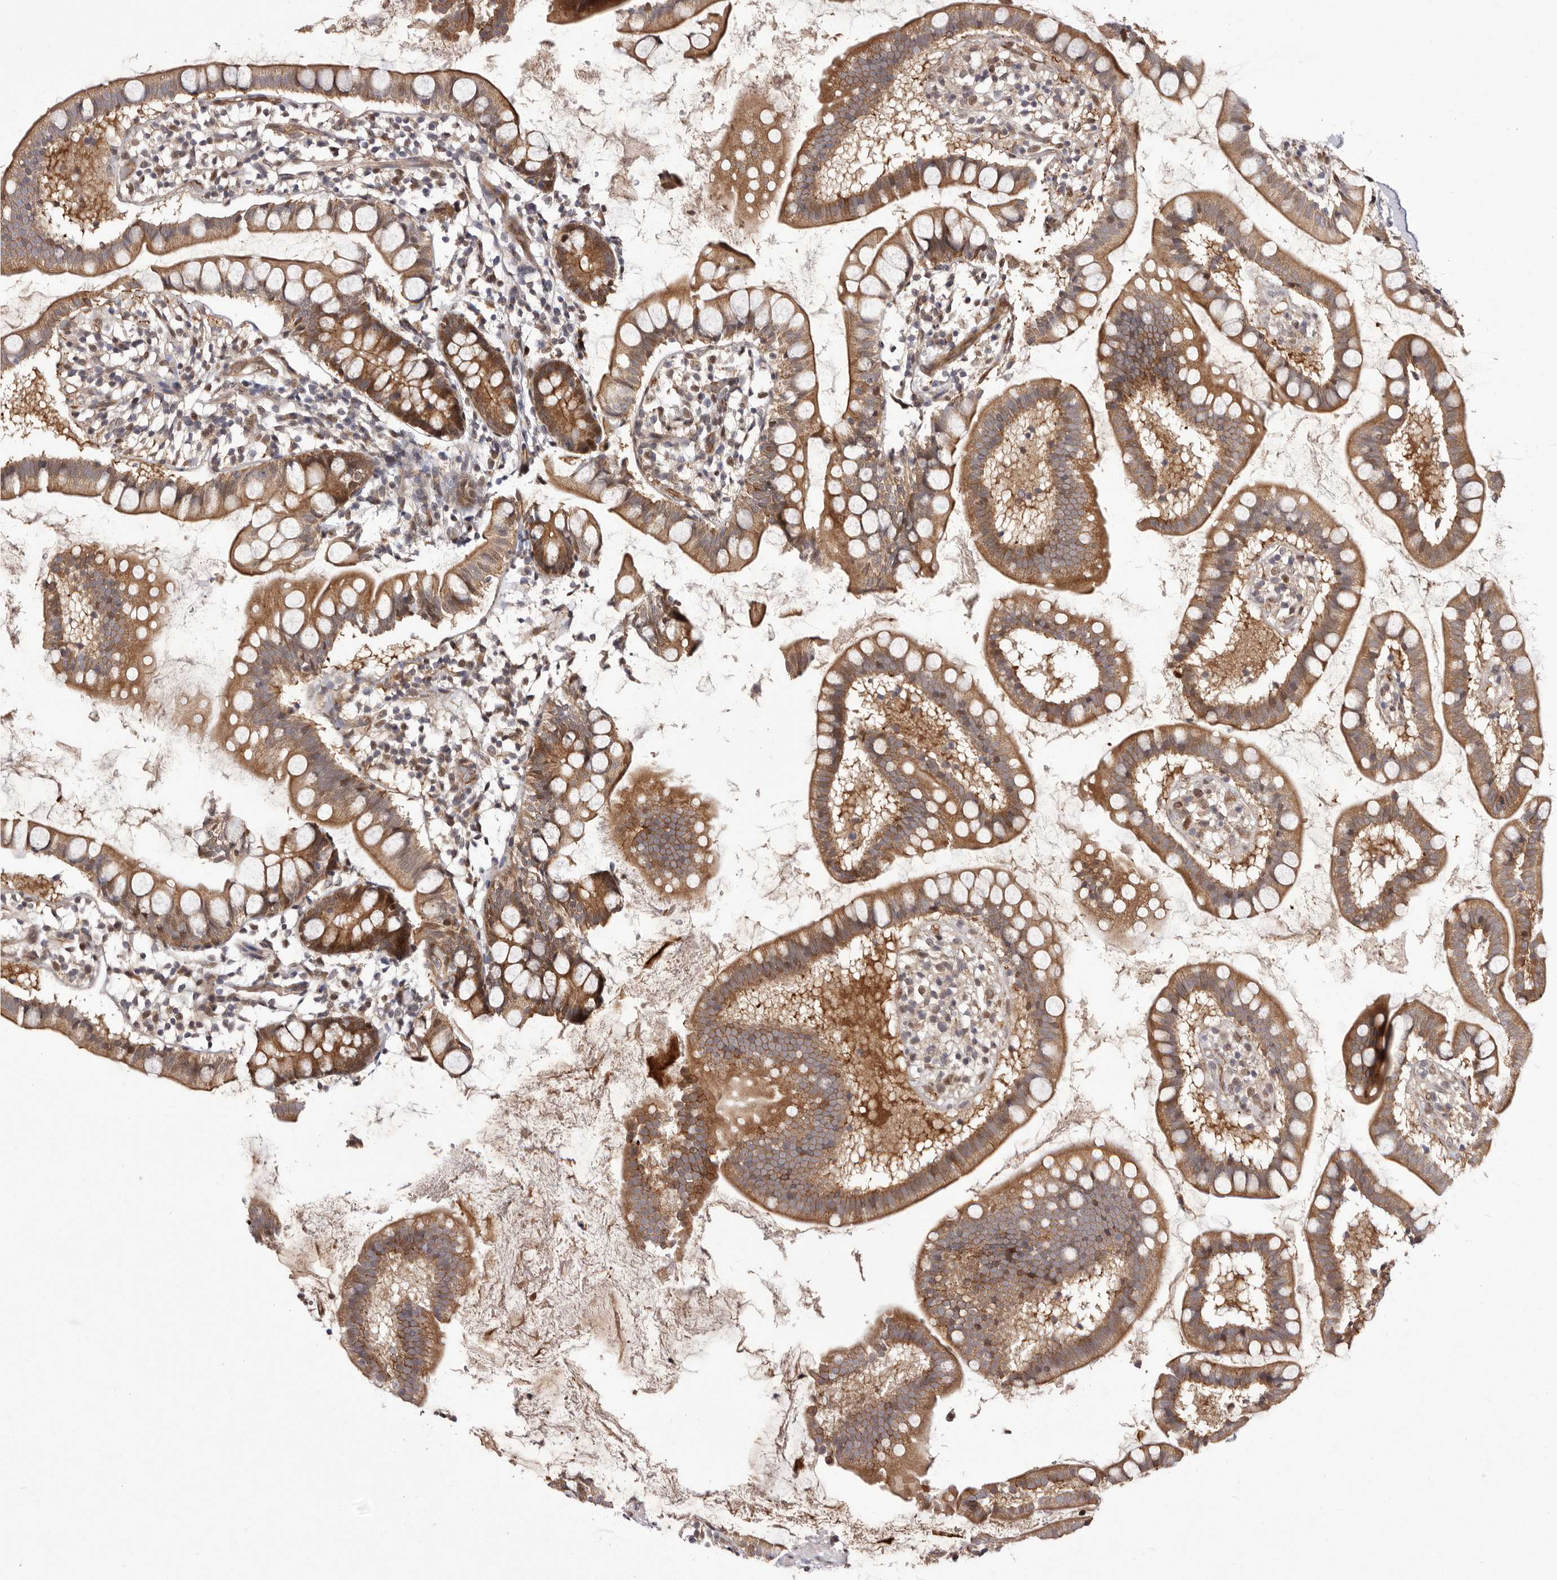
{"staining": {"intensity": "moderate", "quantity": ">75%", "location": "cytoplasmic/membranous"}, "tissue": "small intestine", "cell_type": "Glandular cells", "image_type": "normal", "snomed": [{"axis": "morphology", "description": "Normal tissue, NOS"}, {"axis": "topography", "description": "Small intestine"}], "caption": "Glandular cells display moderate cytoplasmic/membranous staining in approximately >75% of cells in normal small intestine. Using DAB (brown) and hematoxylin (blue) stains, captured at high magnification using brightfield microscopy.", "gene": "GLRX3", "patient": {"sex": "female", "age": 84}}